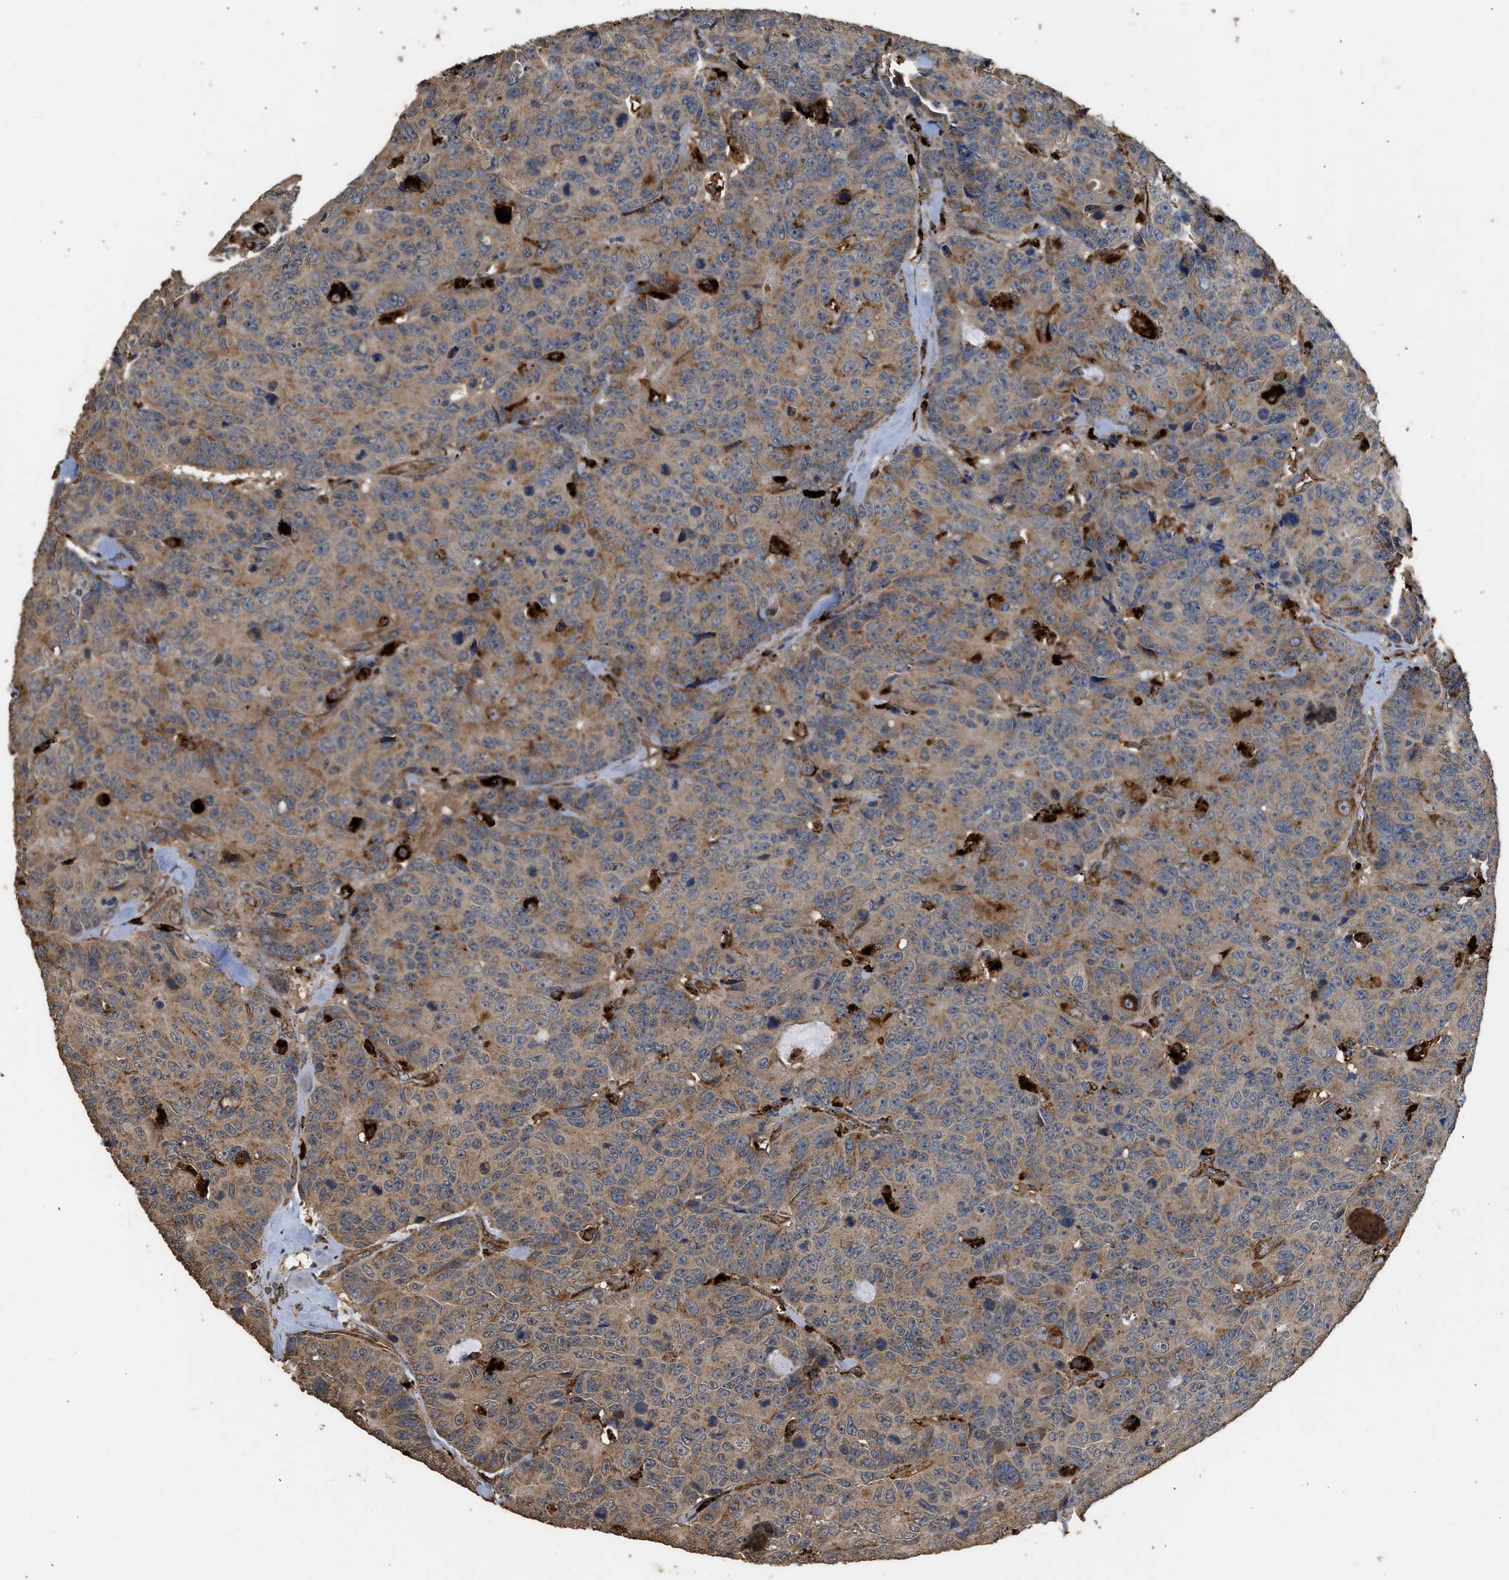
{"staining": {"intensity": "moderate", "quantity": ">75%", "location": "cytoplasmic/membranous"}, "tissue": "colorectal cancer", "cell_type": "Tumor cells", "image_type": "cancer", "snomed": [{"axis": "morphology", "description": "Adenocarcinoma, NOS"}, {"axis": "topography", "description": "Colon"}], "caption": "Moderate cytoplasmic/membranous staining for a protein is appreciated in about >75% of tumor cells of colorectal cancer (adenocarcinoma) using immunohistochemistry (IHC).", "gene": "CTSV", "patient": {"sex": "female", "age": 86}}